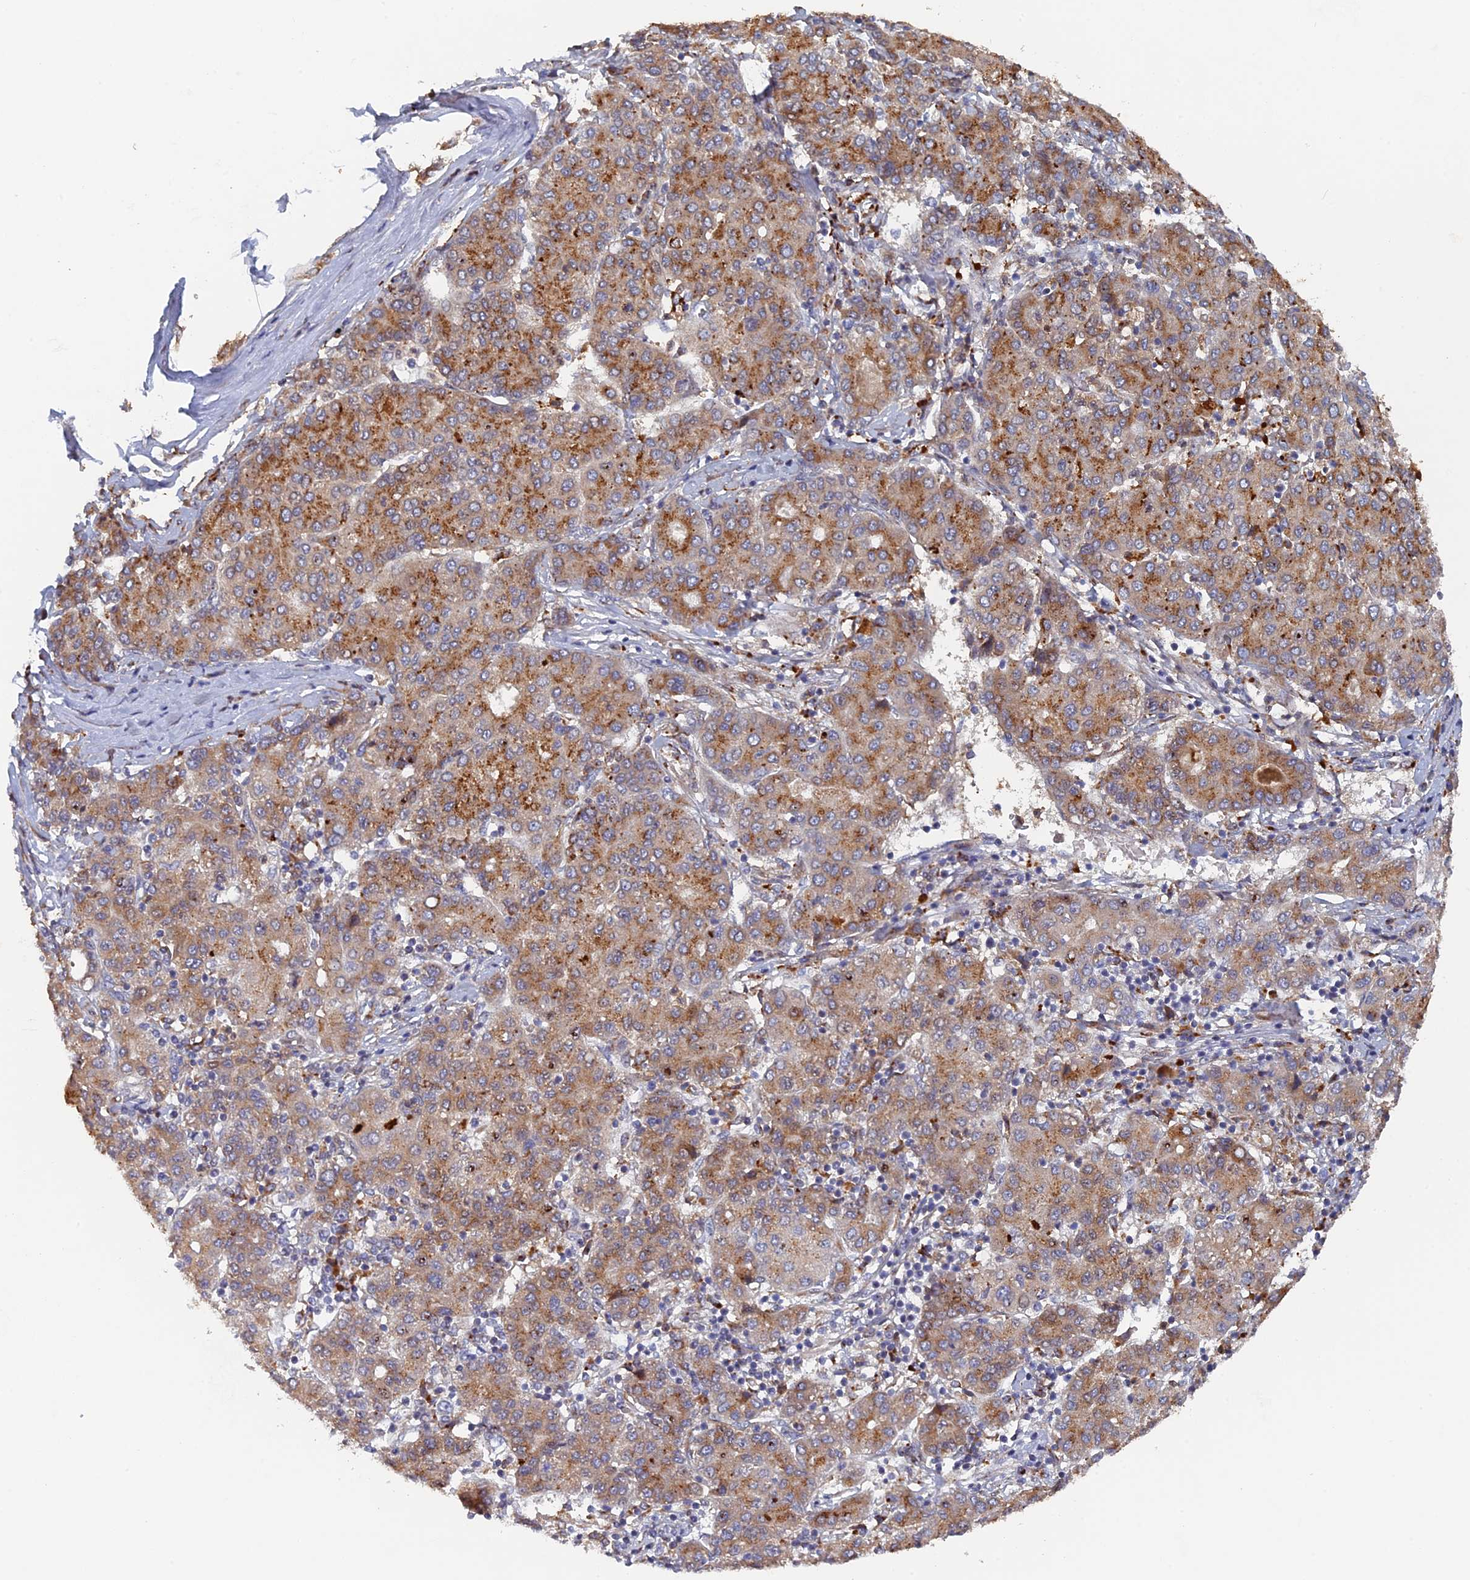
{"staining": {"intensity": "moderate", "quantity": ">75%", "location": "cytoplasmic/membranous"}, "tissue": "liver cancer", "cell_type": "Tumor cells", "image_type": "cancer", "snomed": [{"axis": "morphology", "description": "Carcinoma, Hepatocellular, NOS"}, {"axis": "topography", "description": "Liver"}], "caption": "About >75% of tumor cells in human liver hepatocellular carcinoma show moderate cytoplasmic/membranous protein staining as visualized by brown immunohistochemical staining.", "gene": "VPS37C", "patient": {"sex": "male", "age": 65}}